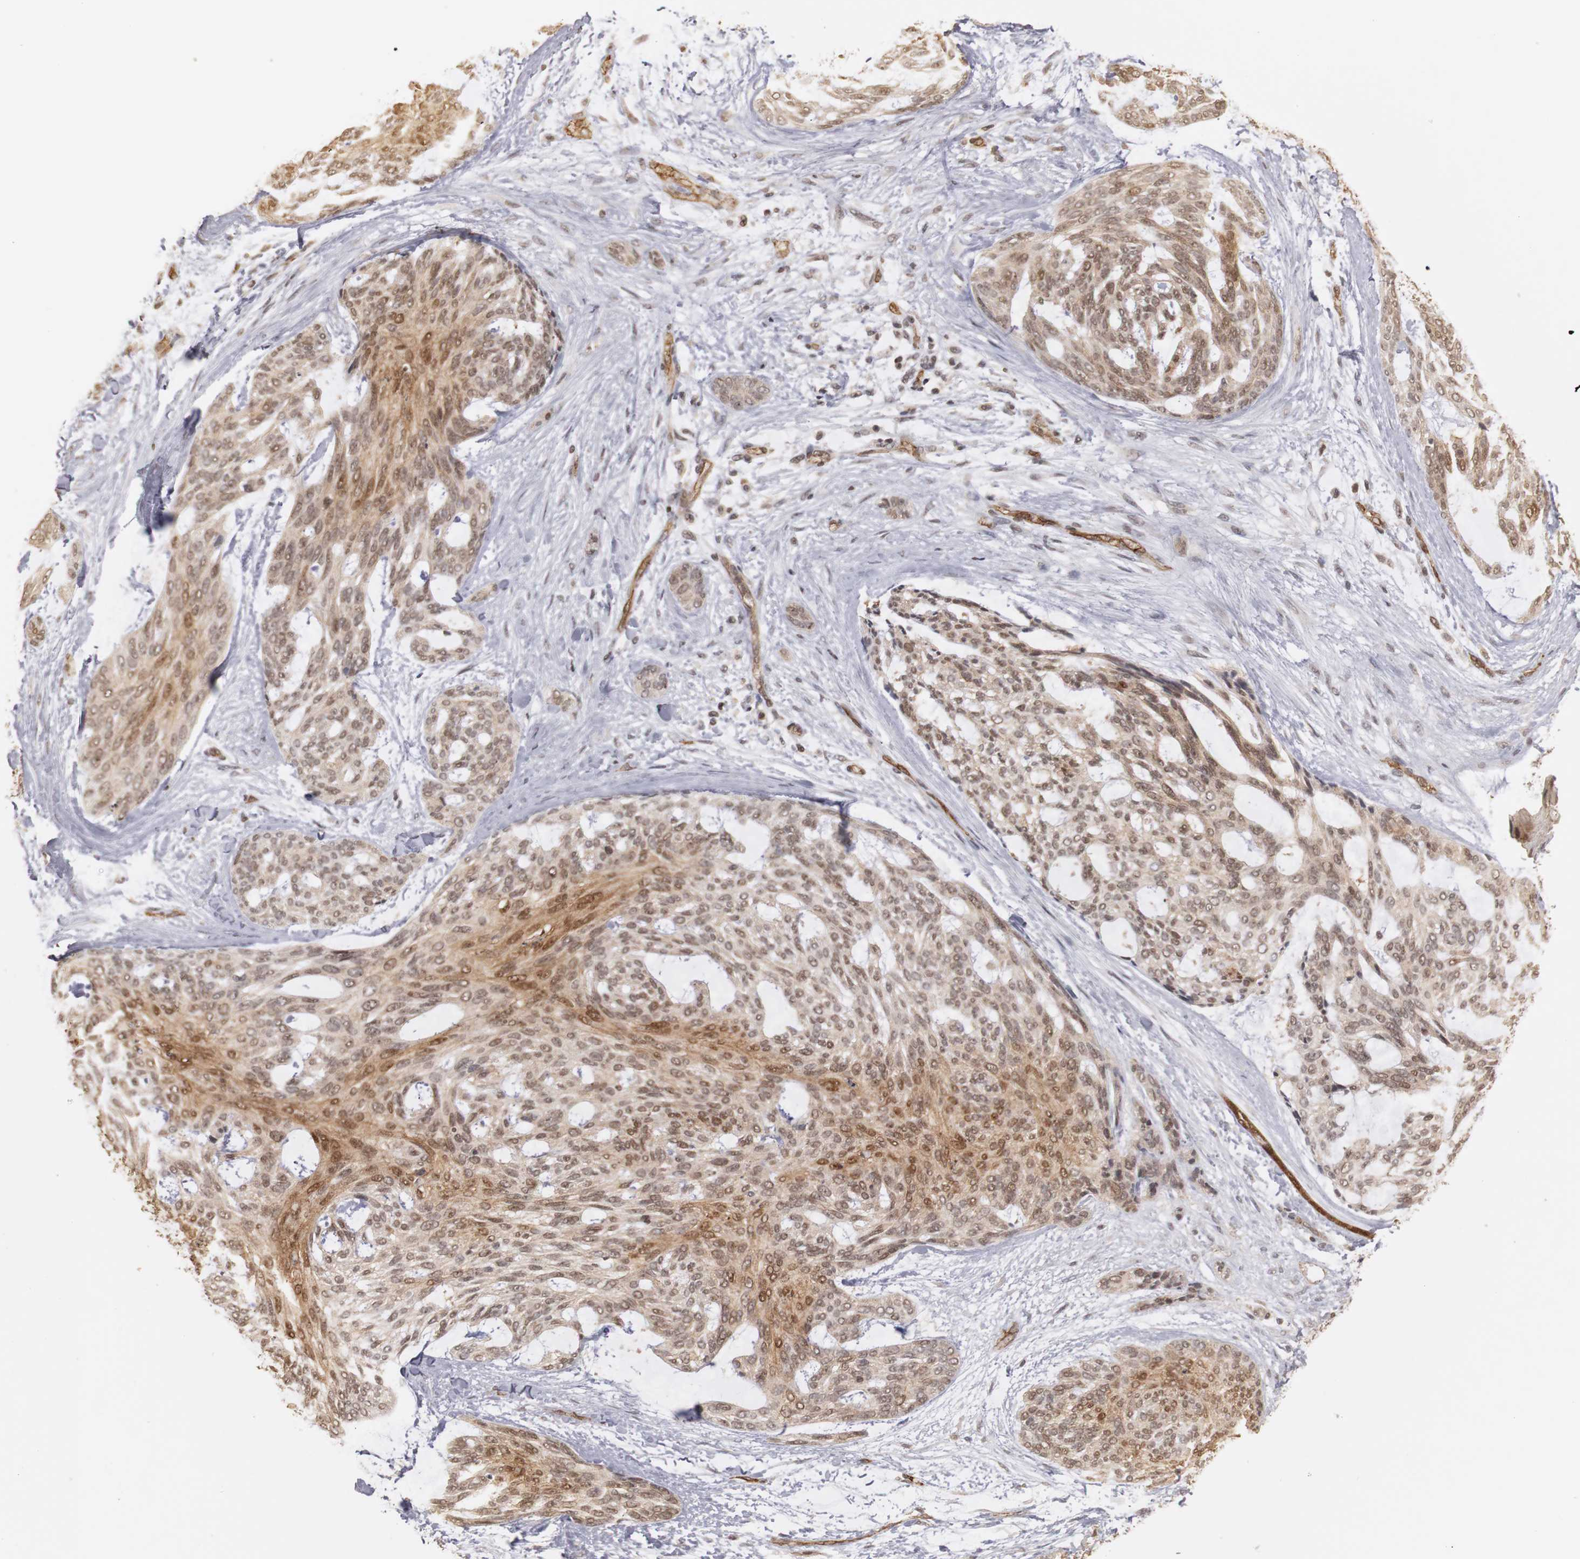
{"staining": {"intensity": "moderate", "quantity": ">75%", "location": "cytoplasmic/membranous,nuclear"}, "tissue": "skin cancer", "cell_type": "Tumor cells", "image_type": "cancer", "snomed": [{"axis": "morphology", "description": "Normal tissue, NOS"}, {"axis": "morphology", "description": "Basal cell carcinoma"}, {"axis": "topography", "description": "Skin"}], "caption": "This is an image of IHC staining of basal cell carcinoma (skin), which shows moderate staining in the cytoplasmic/membranous and nuclear of tumor cells.", "gene": "PLEKHA1", "patient": {"sex": "female", "age": 71}}